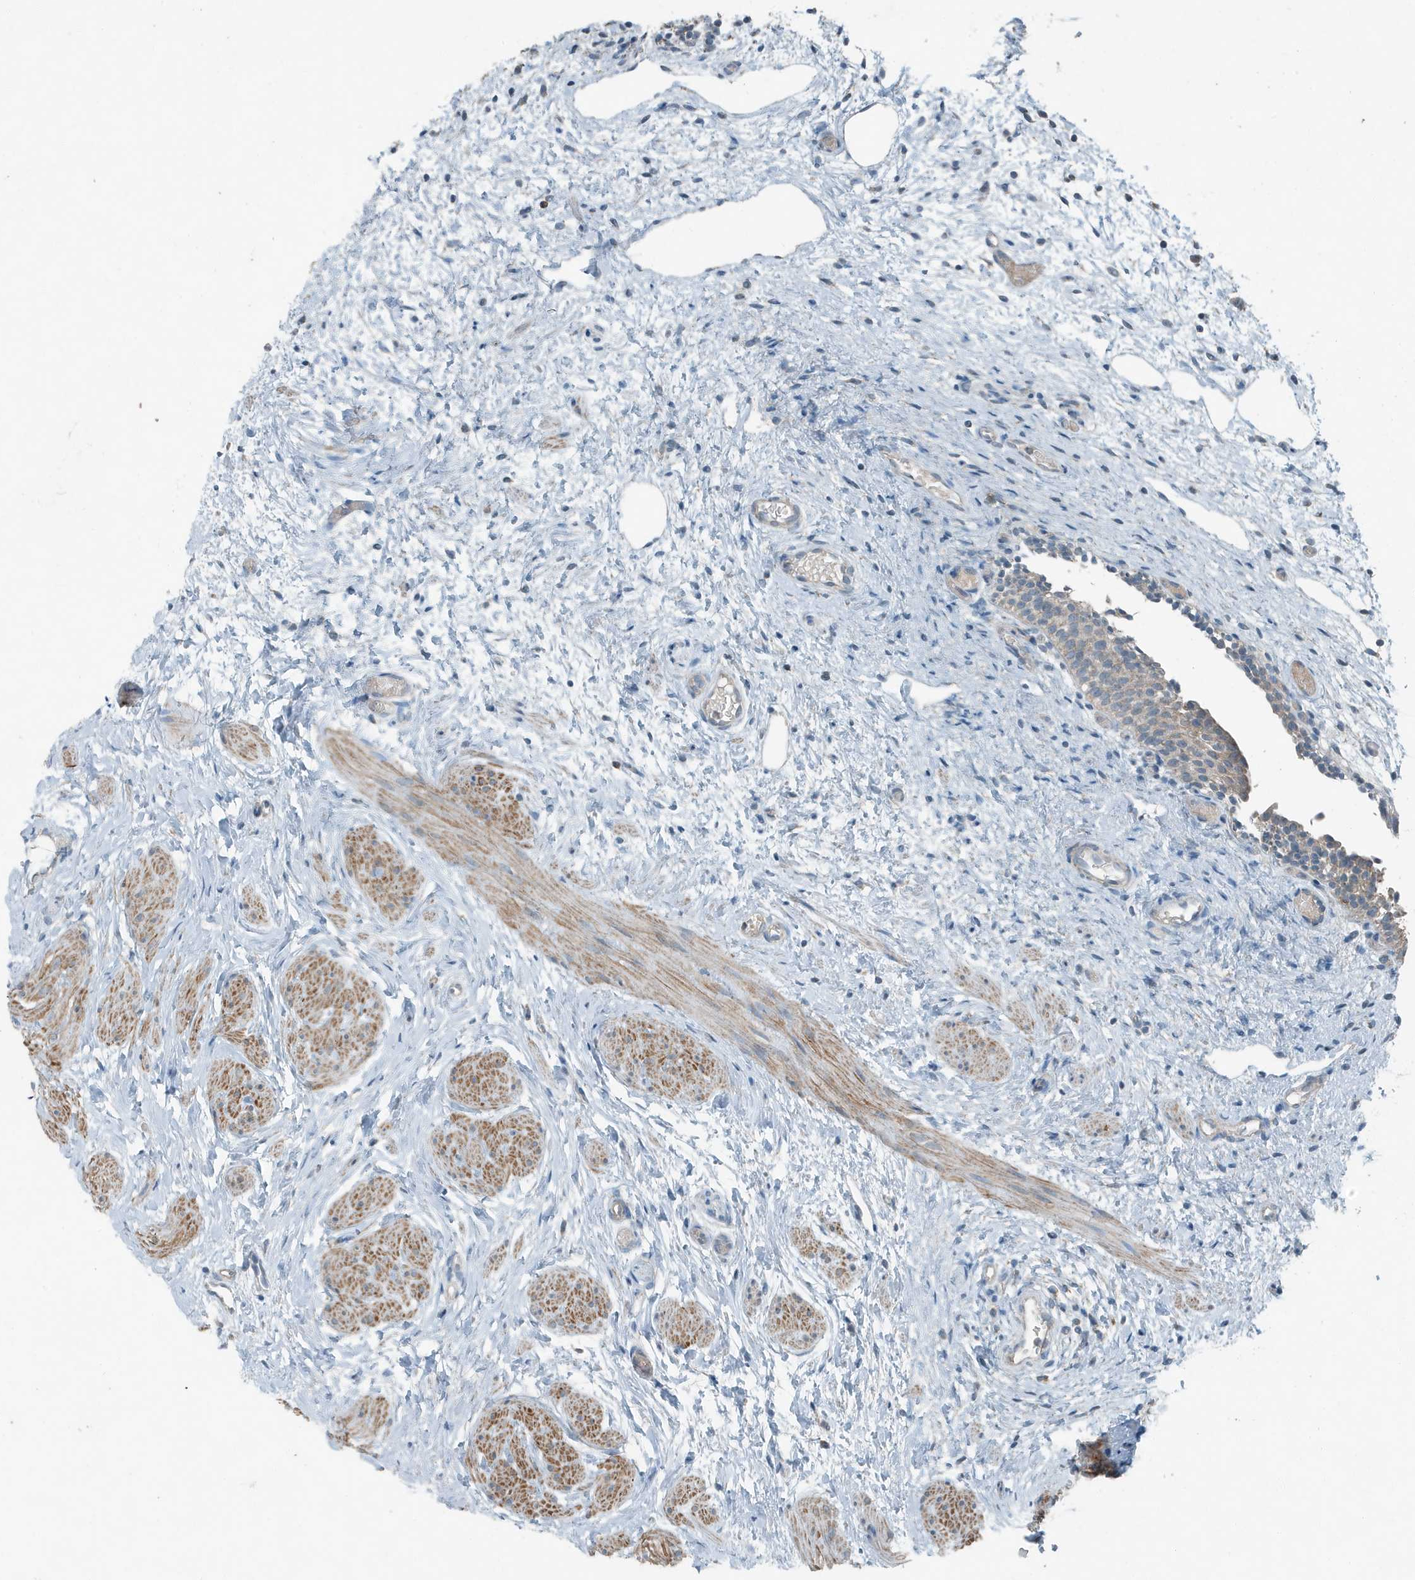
{"staining": {"intensity": "moderate", "quantity": "25%-75%", "location": "cytoplasmic/membranous"}, "tissue": "urinary bladder", "cell_type": "Urothelial cells", "image_type": "normal", "snomed": [{"axis": "morphology", "description": "Normal tissue, NOS"}, {"axis": "topography", "description": "Urinary bladder"}], "caption": "Urinary bladder stained with DAB (3,3'-diaminobenzidine) immunohistochemistry exhibits medium levels of moderate cytoplasmic/membranous expression in approximately 25%-75% of urothelial cells. (Brightfield microscopy of DAB IHC at high magnification).", "gene": "MT", "patient": {"sex": "male", "age": 1}}